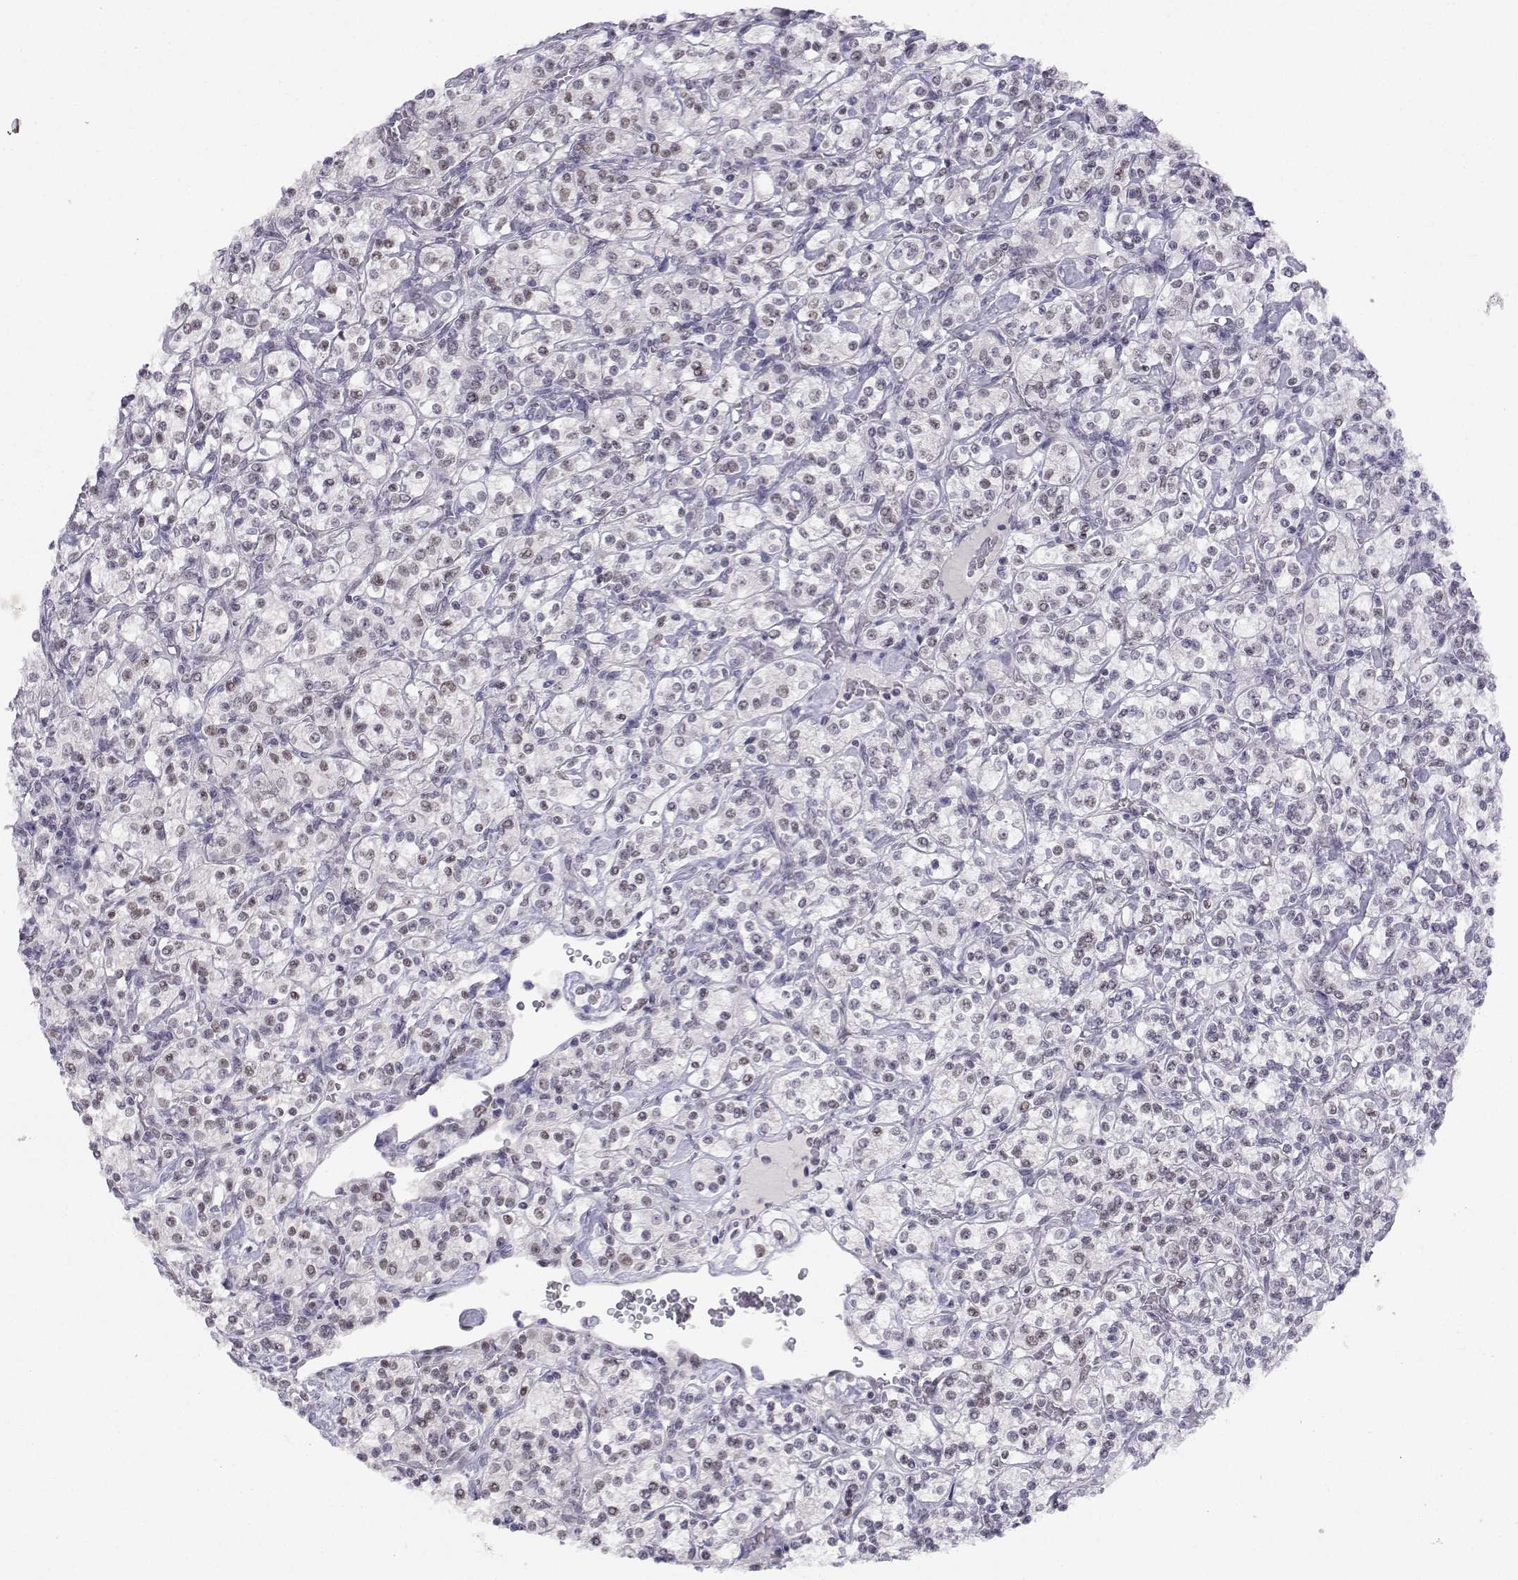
{"staining": {"intensity": "weak", "quantity": "<25%", "location": "nuclear"}, "tissue": "renal cancer", "cell_type": "Tumor cells", "image_type": "cancer", "snomed": [{"axis": "morphology", "description": "Adenocarcinoma, NOS"}, {"axis": "topography", "description": "Kidney"}], "caption": "DAB immunohistochemical staining of human renal cancer shows no significant staining in tumor cells. (DAB (3,3'-diaminobenzidine) immunohistochemistry (IHC) with hematoxylin counter stain).", "gene": "MED26", "patient": {"sex": "male", "age": 77}}